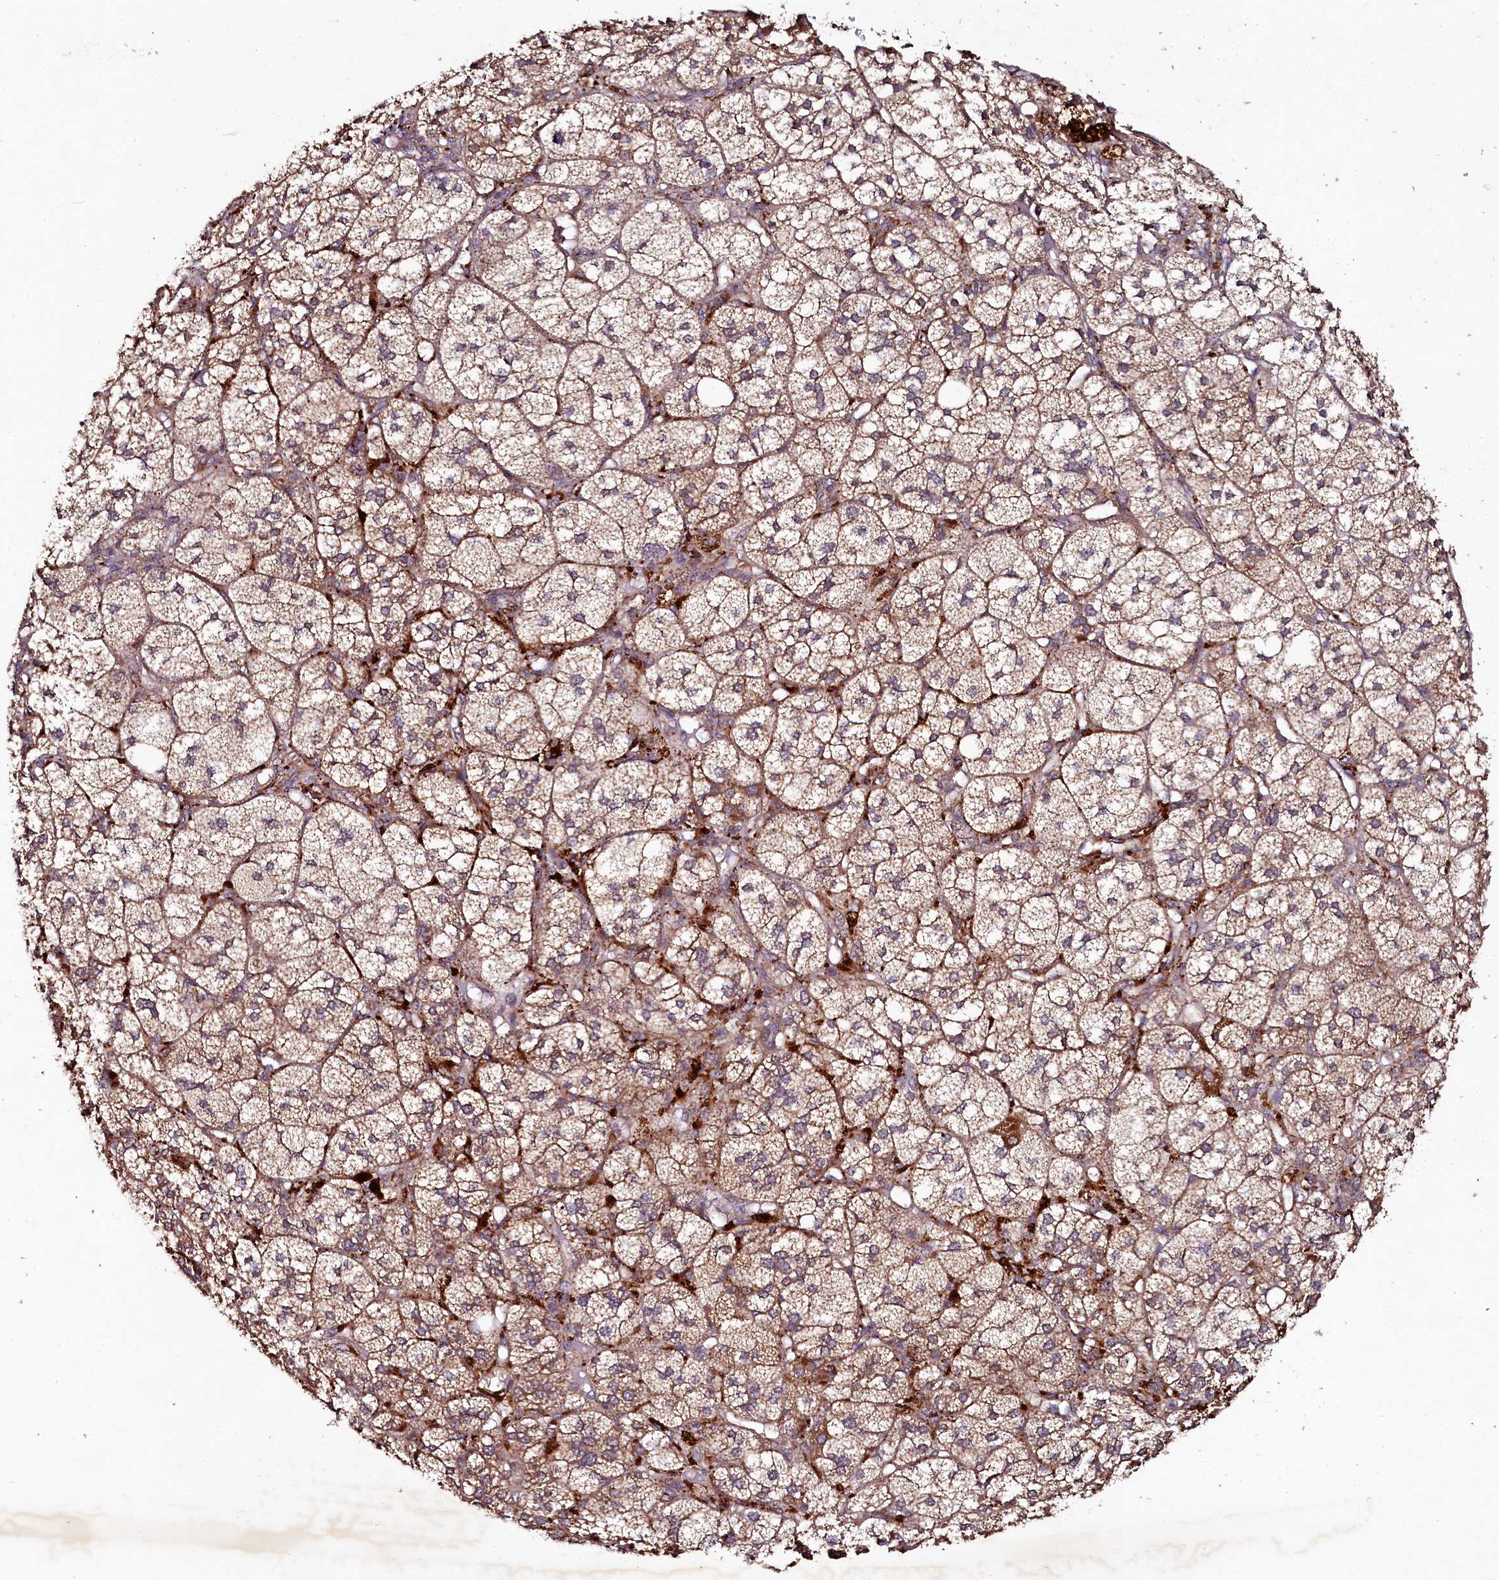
{"staining": {"intensity": "strong", "quantity": ">75%", "location": "cytoplasmic/membranous"}, "tissue": "adrenal gland", "cell_type": "Glandular cells", "image_type": "normal", "snomed": [{"axis": "morphology", "description": "Normal tissue, NOS"}, {"axis": "topography", "description": "Adrenal gland"}], "caption": "A brown stain highlights strong cytoplasmic/membranous staining of a protein in glandular cells of unremarkable human adrenal gland. (DAB (3,3'-diaminobenzidine) = brown stain, brightfield microscopy at high magnification).", "gene": "SEC24C", "patient": {"sex": "female", "age": 61}}